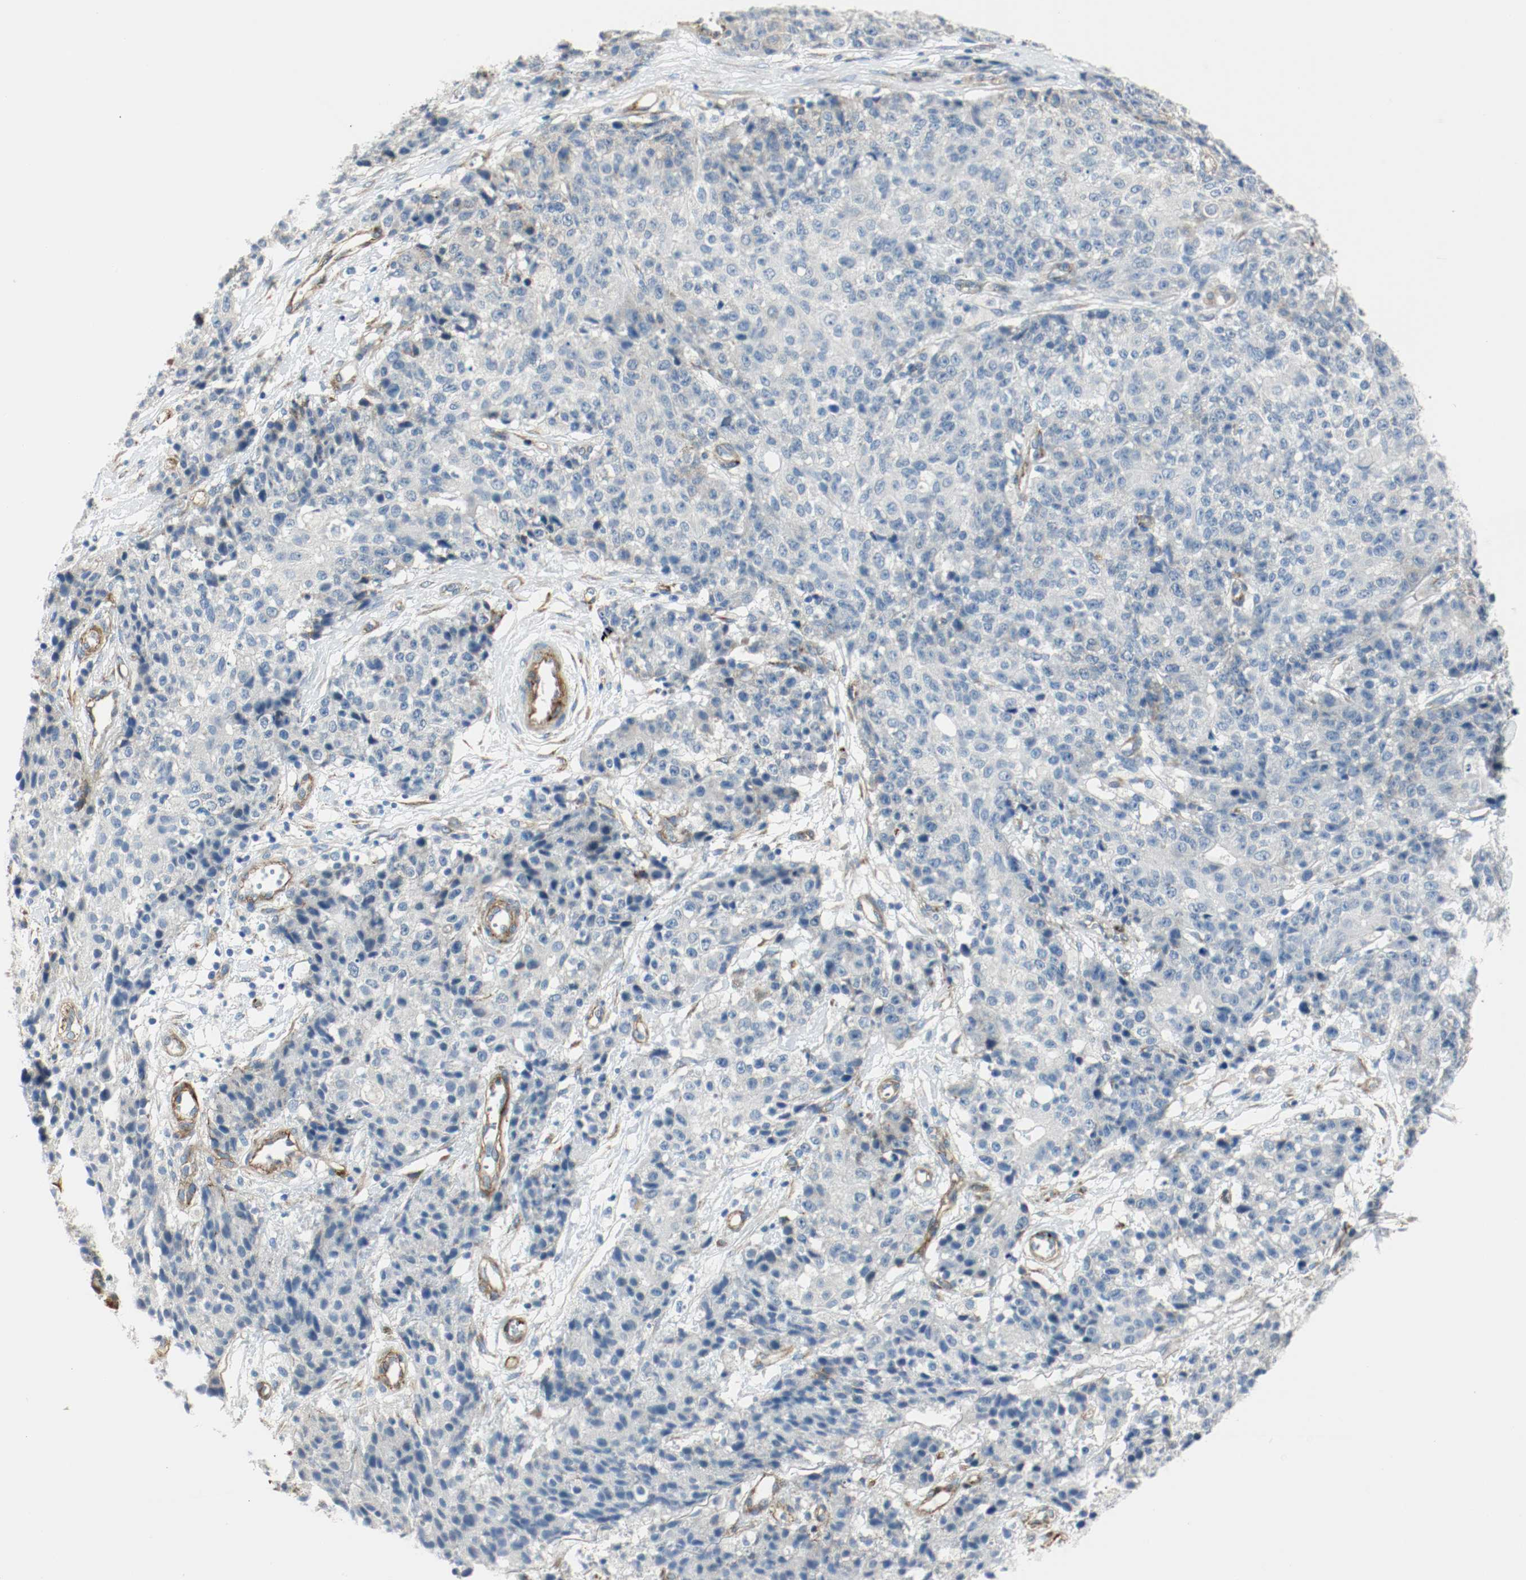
{"staining": {"intensity": "negative", "quantity": "none", "location": "none"}, "tissue": "ovarian cancer", "cell_type": "Tumor cells", "image_type": "cancer", "snomed": [{"axis": "morphology", "description": "Carcinoma, endometroid"}, {"axis": "topography", "description": "Ovary"}], "caption": "Ovarian cancer (endometroid carcinoma) stained for a protein using immunohistochemistry shows no staining tumor cells.", "gene": "LAMB1", "patient": {"sex": "female", "age": 42}}